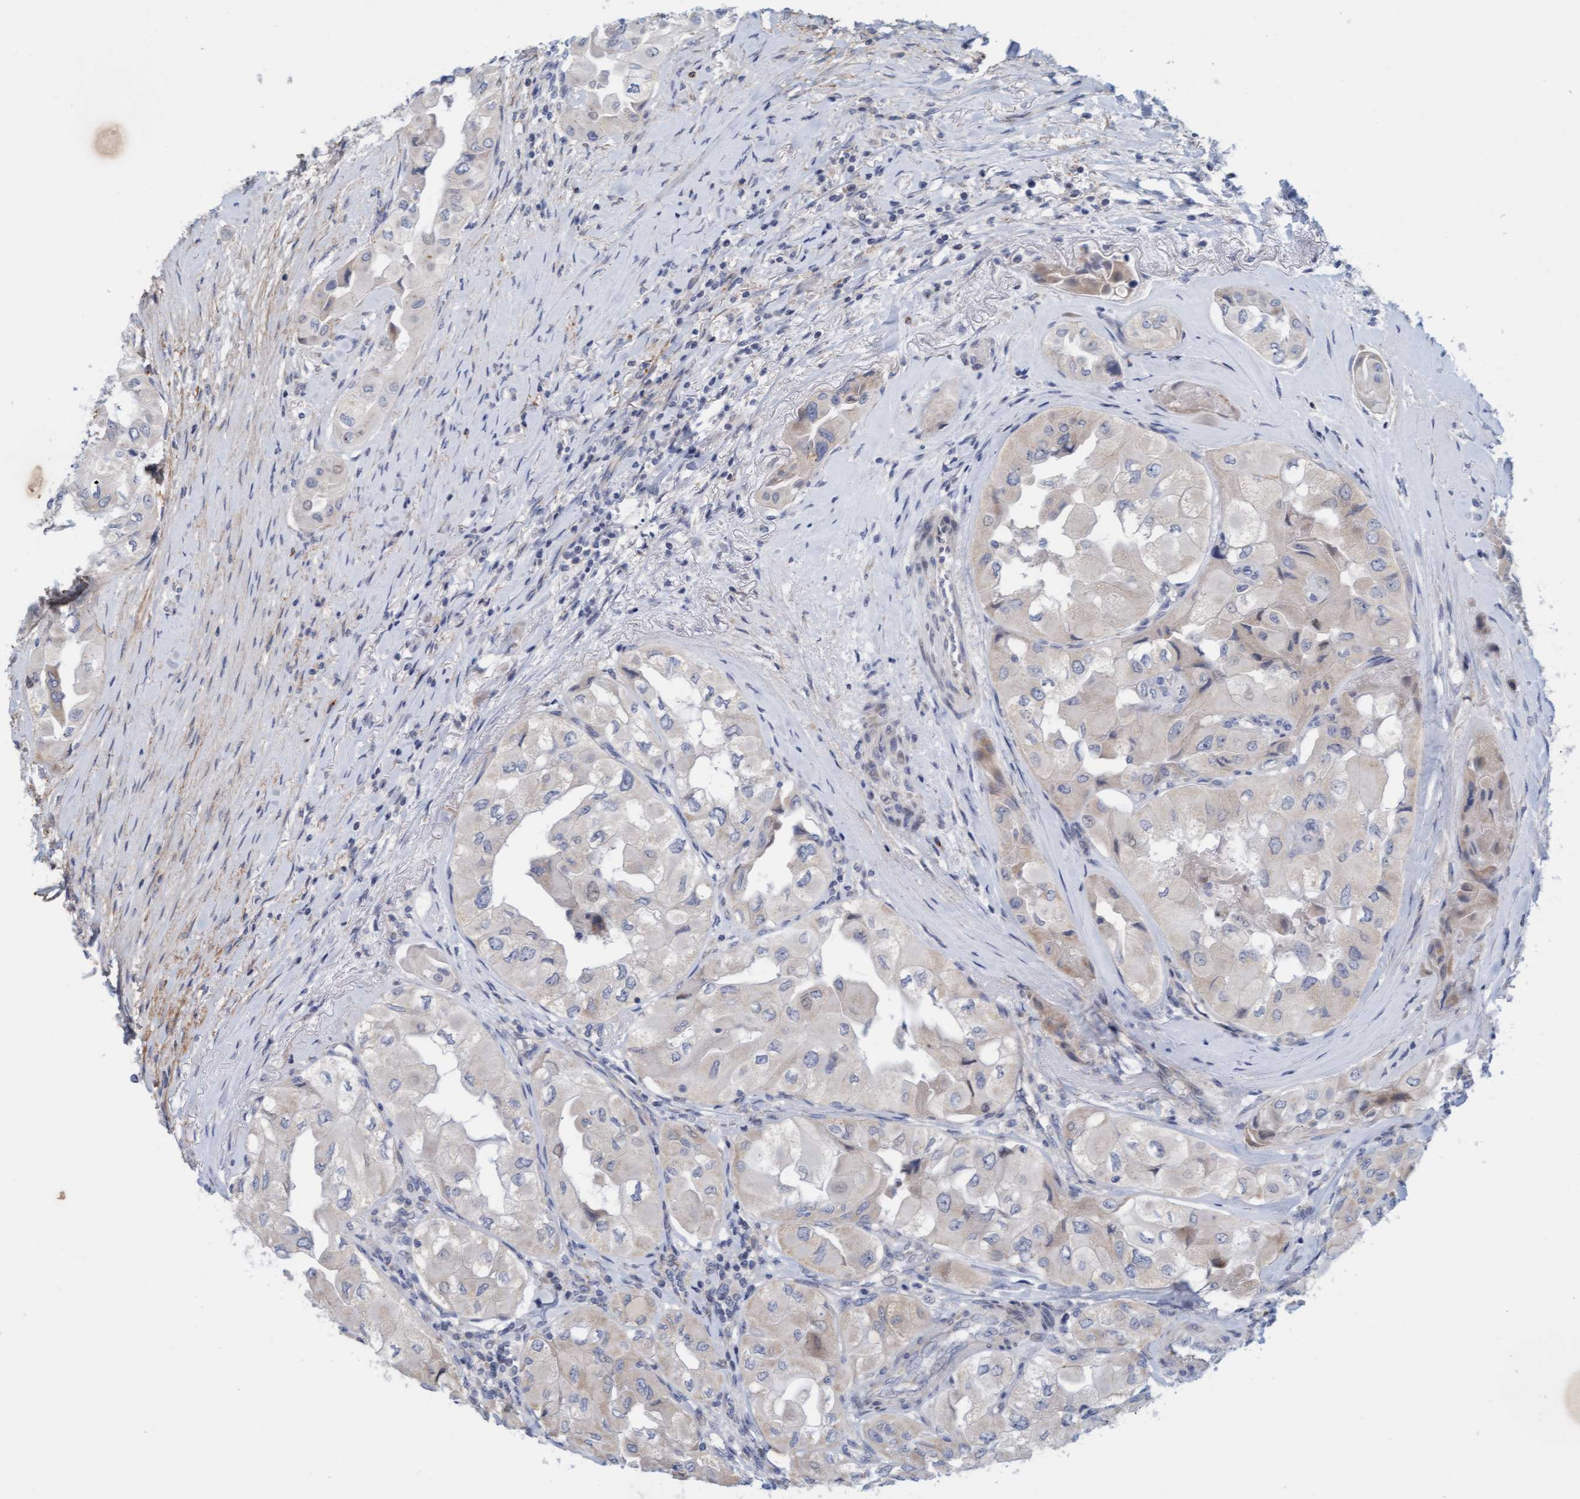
{"staining": {"intensity": "negative", "quantity": "none", "location": "none"}, "tissue": "thyroid cancer", "cell_type": "Tumor cells", "image_type": "cancer", "snomed": [{"axis": "morphology", "description": "Papillary adenocarcinoma, NOS"}, {"axis": "topography", "description": "Thyroid gland"}], "caption": "Tumor cells show no significant positivity in papillary adenocarcinoma (thyroid).", "gene": "ZC3H3", "patient": {"sex": "female", "age": 59}}